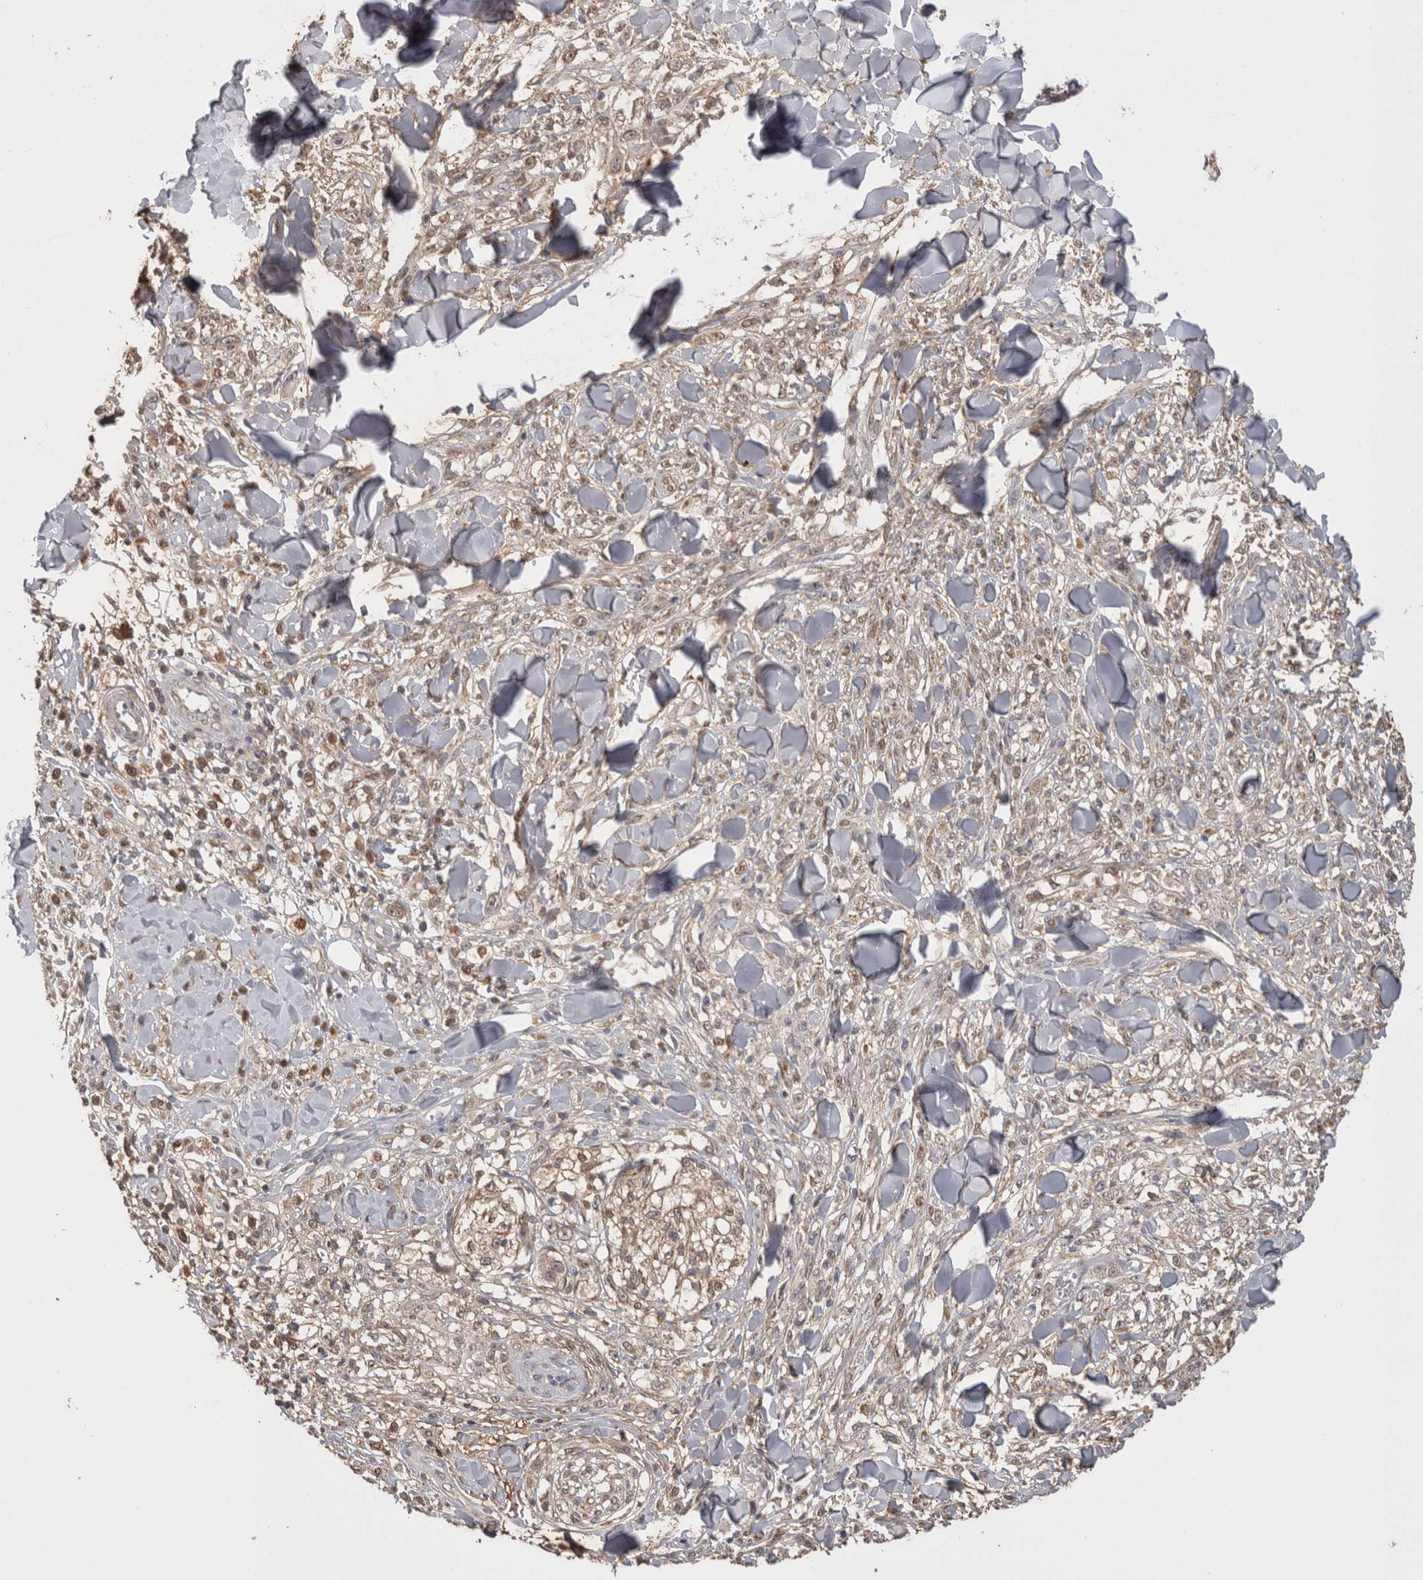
{"staining": {"intensity": "weak", "quantity": ">75%", "location": "cytoplasmic/membranous"}, "tissue": "melanoma", "cell_type": "Tumor cells", "image_type": "cancer", "snomed": [{"axis": "morphology", "description": "Malignant melanoma, NOS"}, {"axis": "topography", "description": "Skin of head"}], "caption": "There is low levels of weak cytoplasmic/membranous expression in tumor cells of malignant melanoma, as demonstrated by immunohistochemical staining (brown color).", "gene": "PREP", "patient": {"sex": "male", "age": 83}}